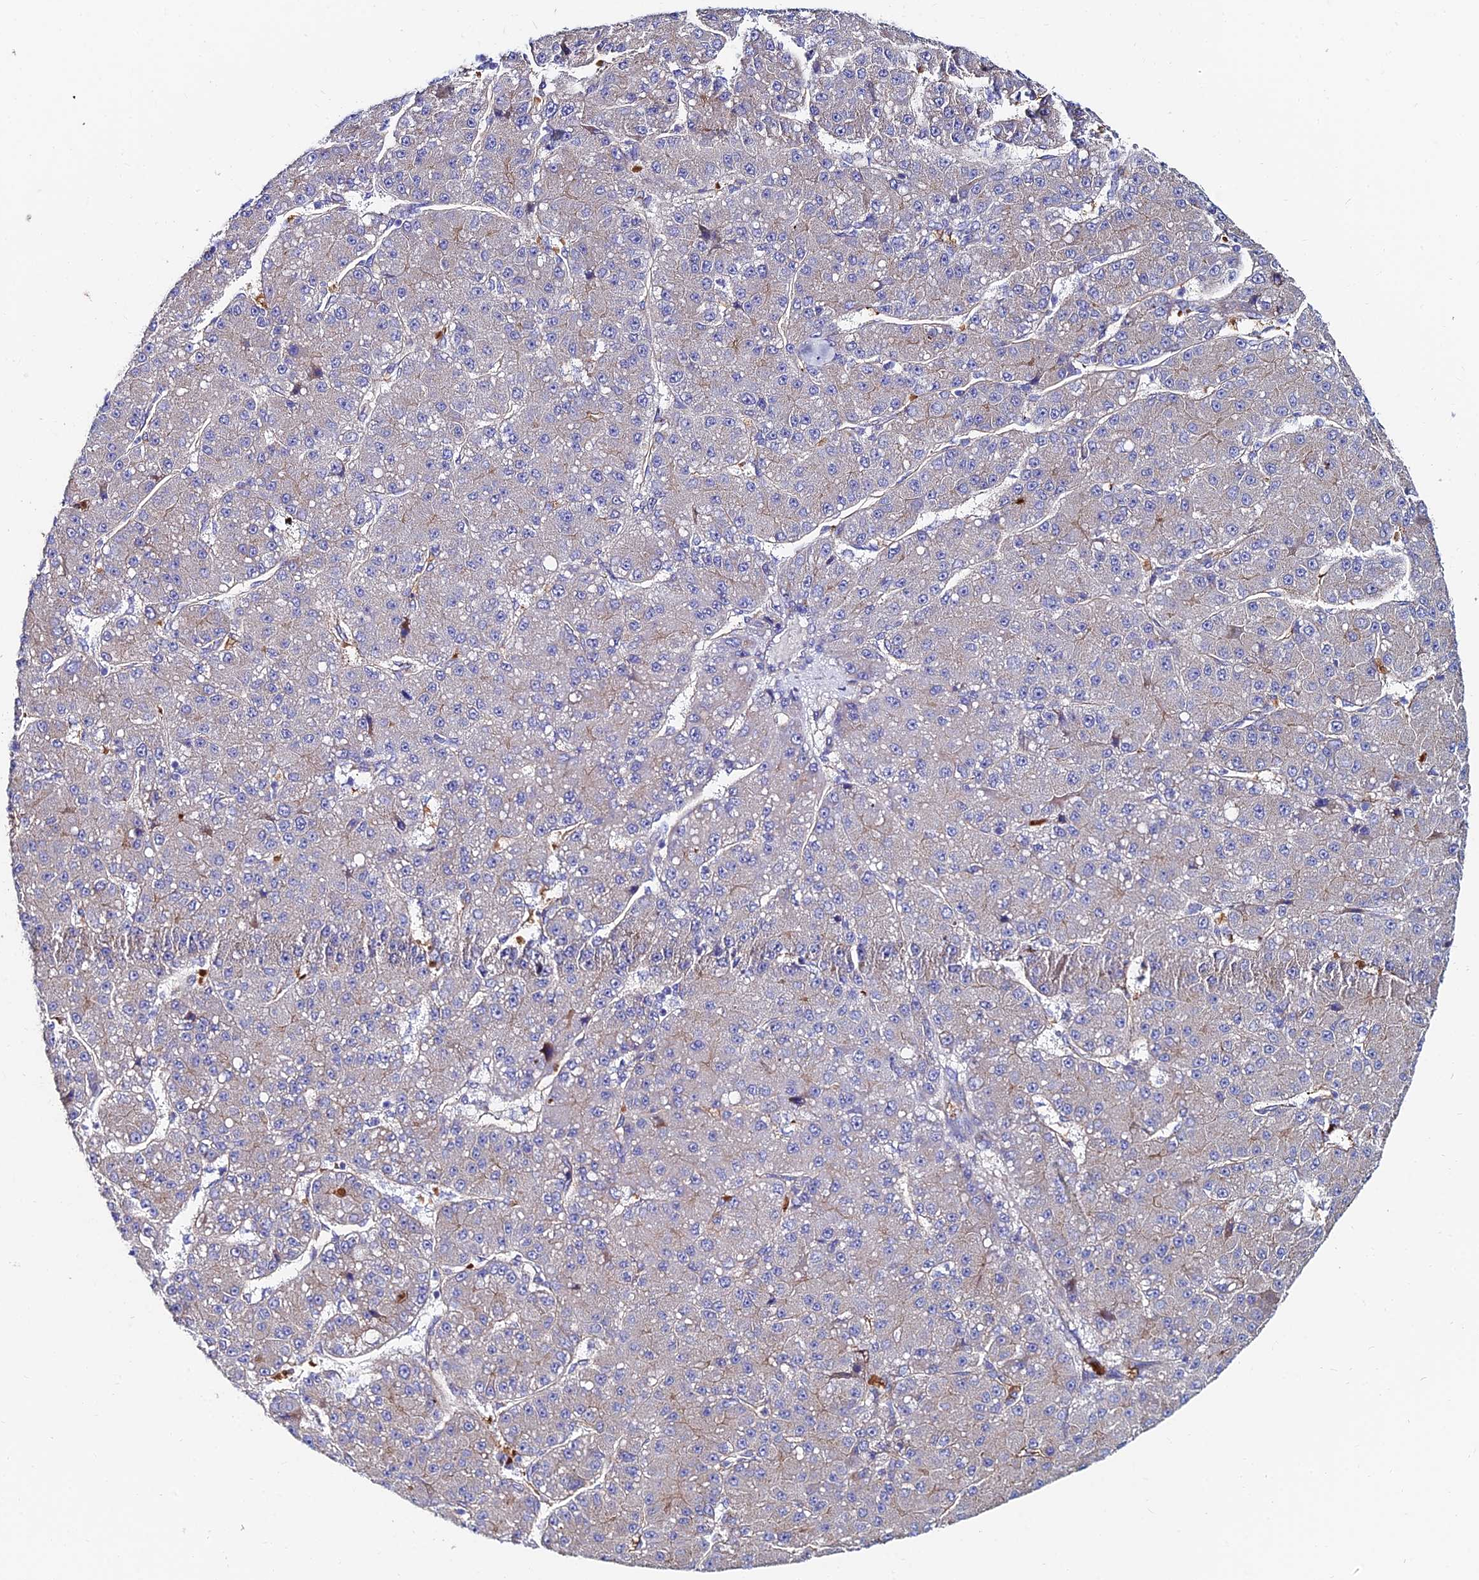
{"staining": {"intensity": "negative", "quantity": "none", "location": "none"}, "tissue": "liver cancer", "cell_type": "Tumor cells", "image_type": "cancer", "snomed": [{"axis": "morphology", "description": "Carcinoma, Hepatocellular, NOS"}, {"axis": "topography", "description": "Liver"}], "caption": "An immunohistochemistry (IHC) image of liver hepatocellular carcinoma is shown. There is no staining in tumor cells of liver hepatocellular carcinoma.", "gene": "ADGRF3", "patient": {"sex": "male", "age": 67}}